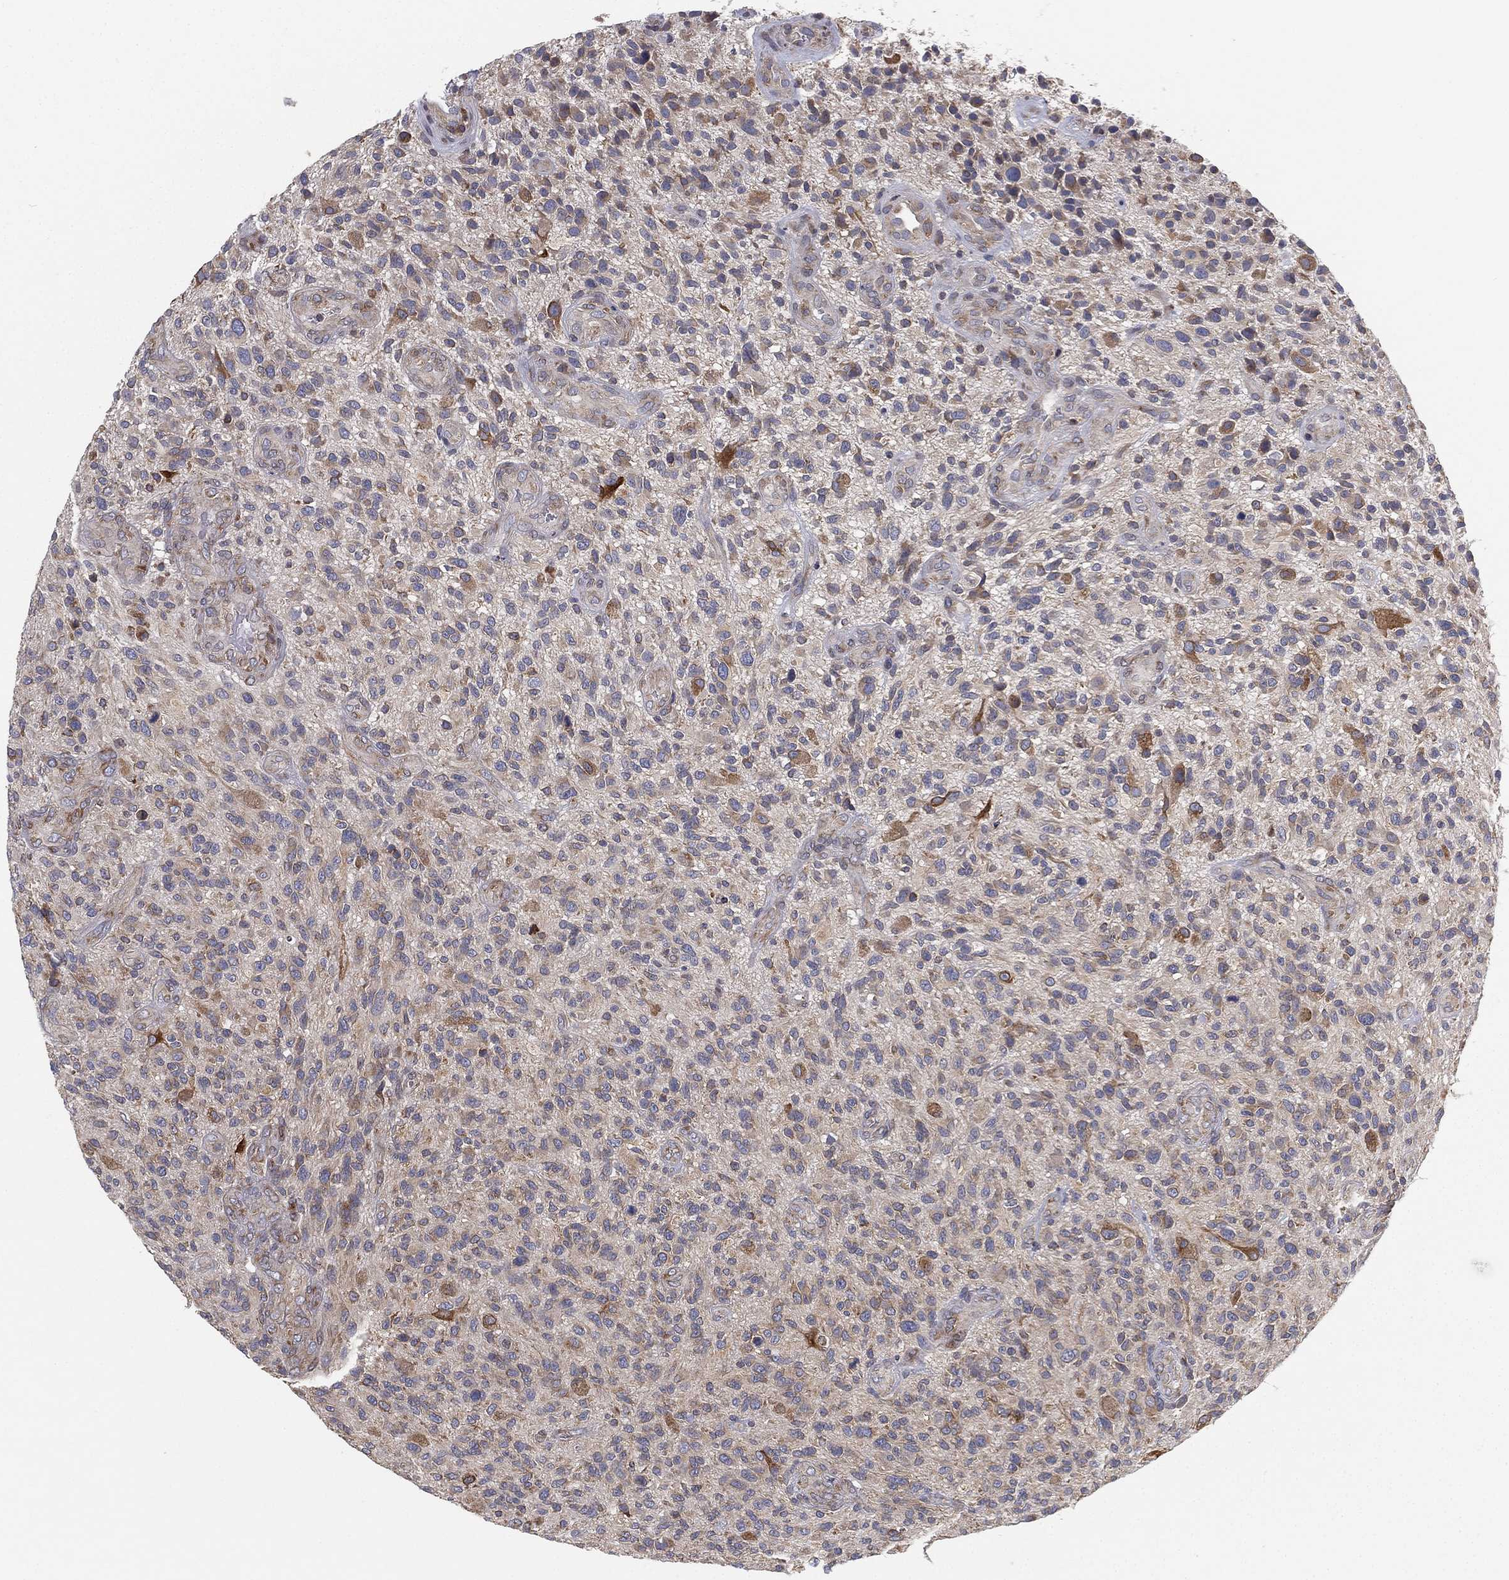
{"staining": {"intensity": "moderate", "quantity": "<25%", "location": "cytoplasmic/membranous"}, "tissue": "glioma", "cell_type": "Tumor cells", "image_type": "cancer", "snomed": [{"axis": "morphology", "description": "Glioma, malignant, High grade"}, {"axis": "topography", "description": "Brain"}], "caption": "Immunohistochemical staining of human glioma reveals moderate cytoplasmic/membranous protein positivity in approximately <25% of tumor cells. (brown staining indicates protein expression, while blue staining denotes nuclei).", "gene": "CYB5B", "patient": {"sex": "male", "age": 47}}